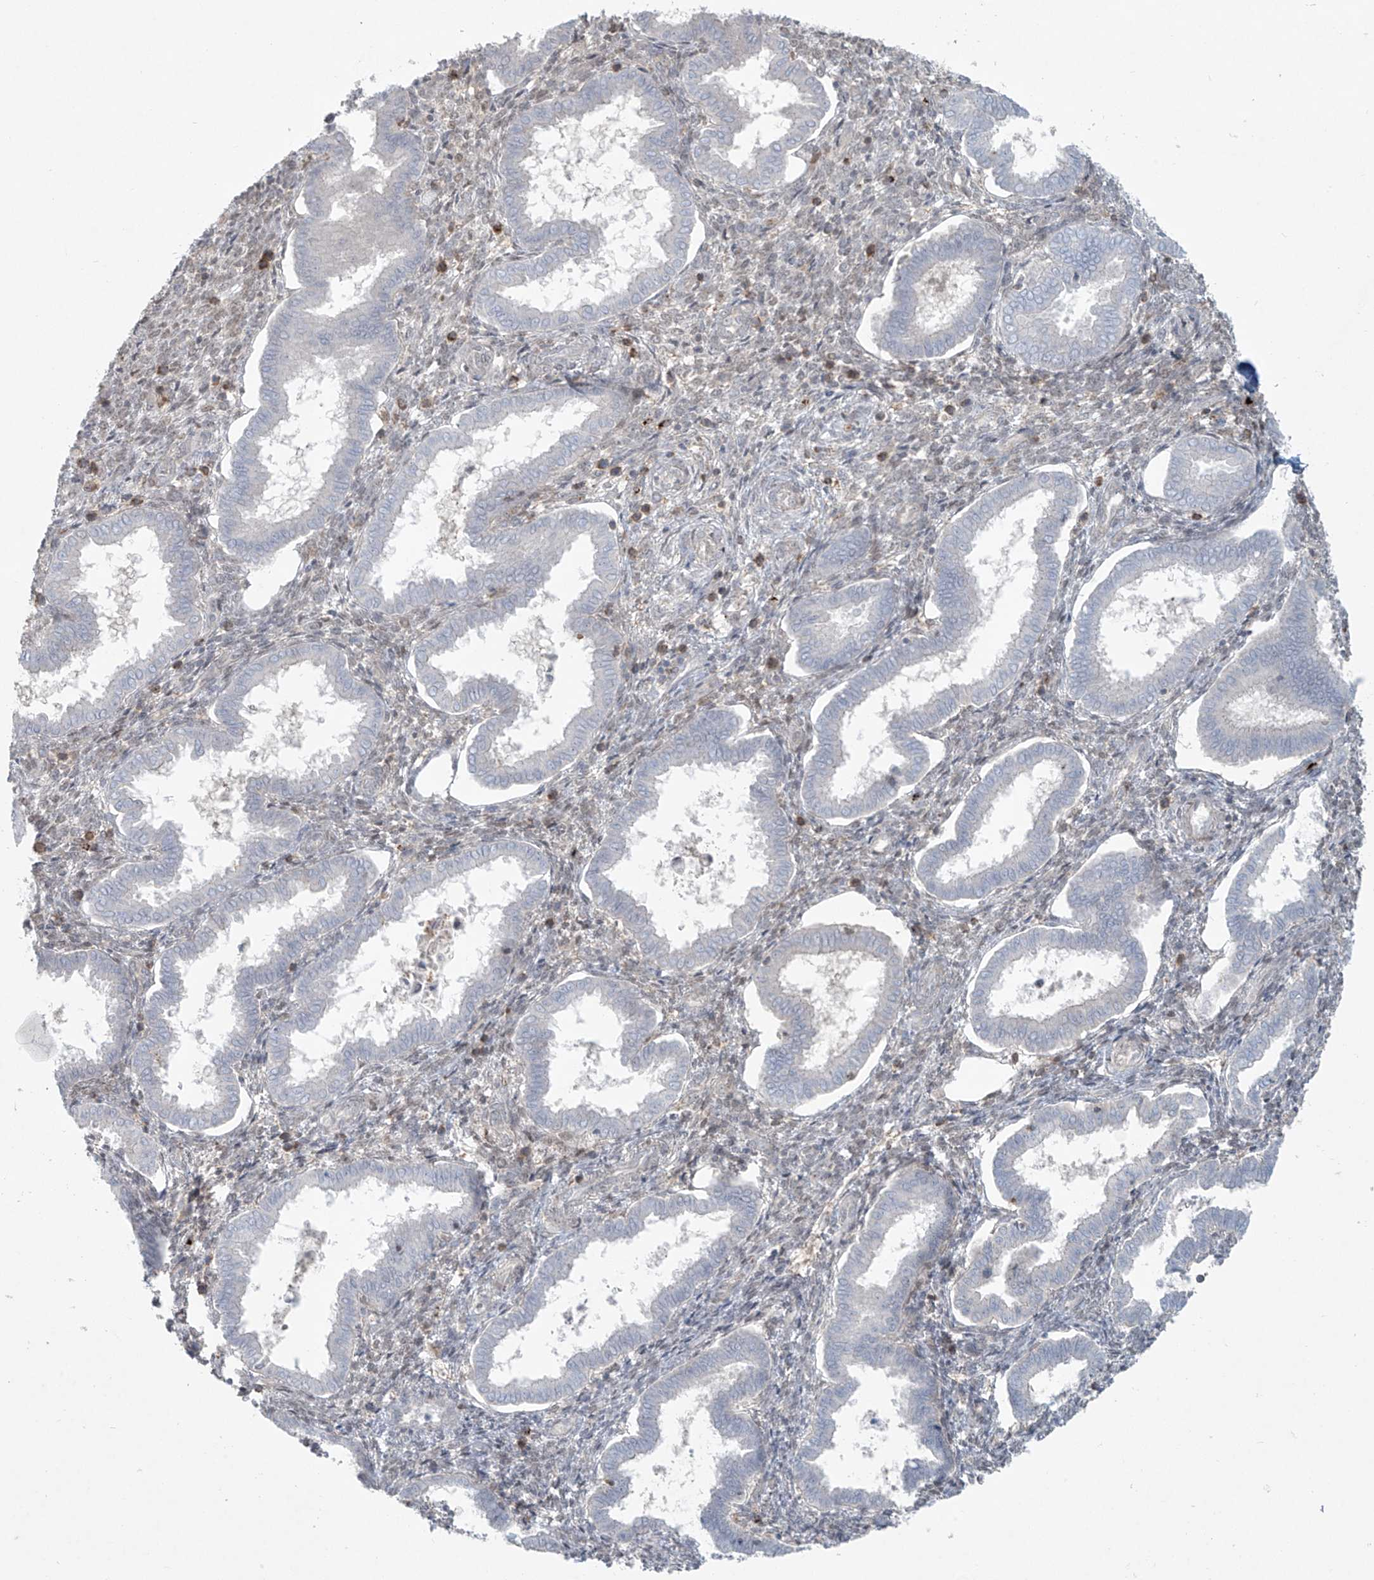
{"staining": {"intensity": "negative", "quantity": "none", "location": "none"}, "tissue": "endometrium", "cell_type": "Cells in endometrial stroma", "image_type": "normal", "snomed": [{"axis": "morphology", "description": "Normal tissue, NOS"}, {"axis": "topography", "description": "Endometrium"}], "caption": "This is an immunohistochemistry (IHC) micrograph of unremarkable endometrium. There is no positivity in cells in endometrial stroma.", "gene": "PPAT", "patient": {"sex": "female", "age": 24}}